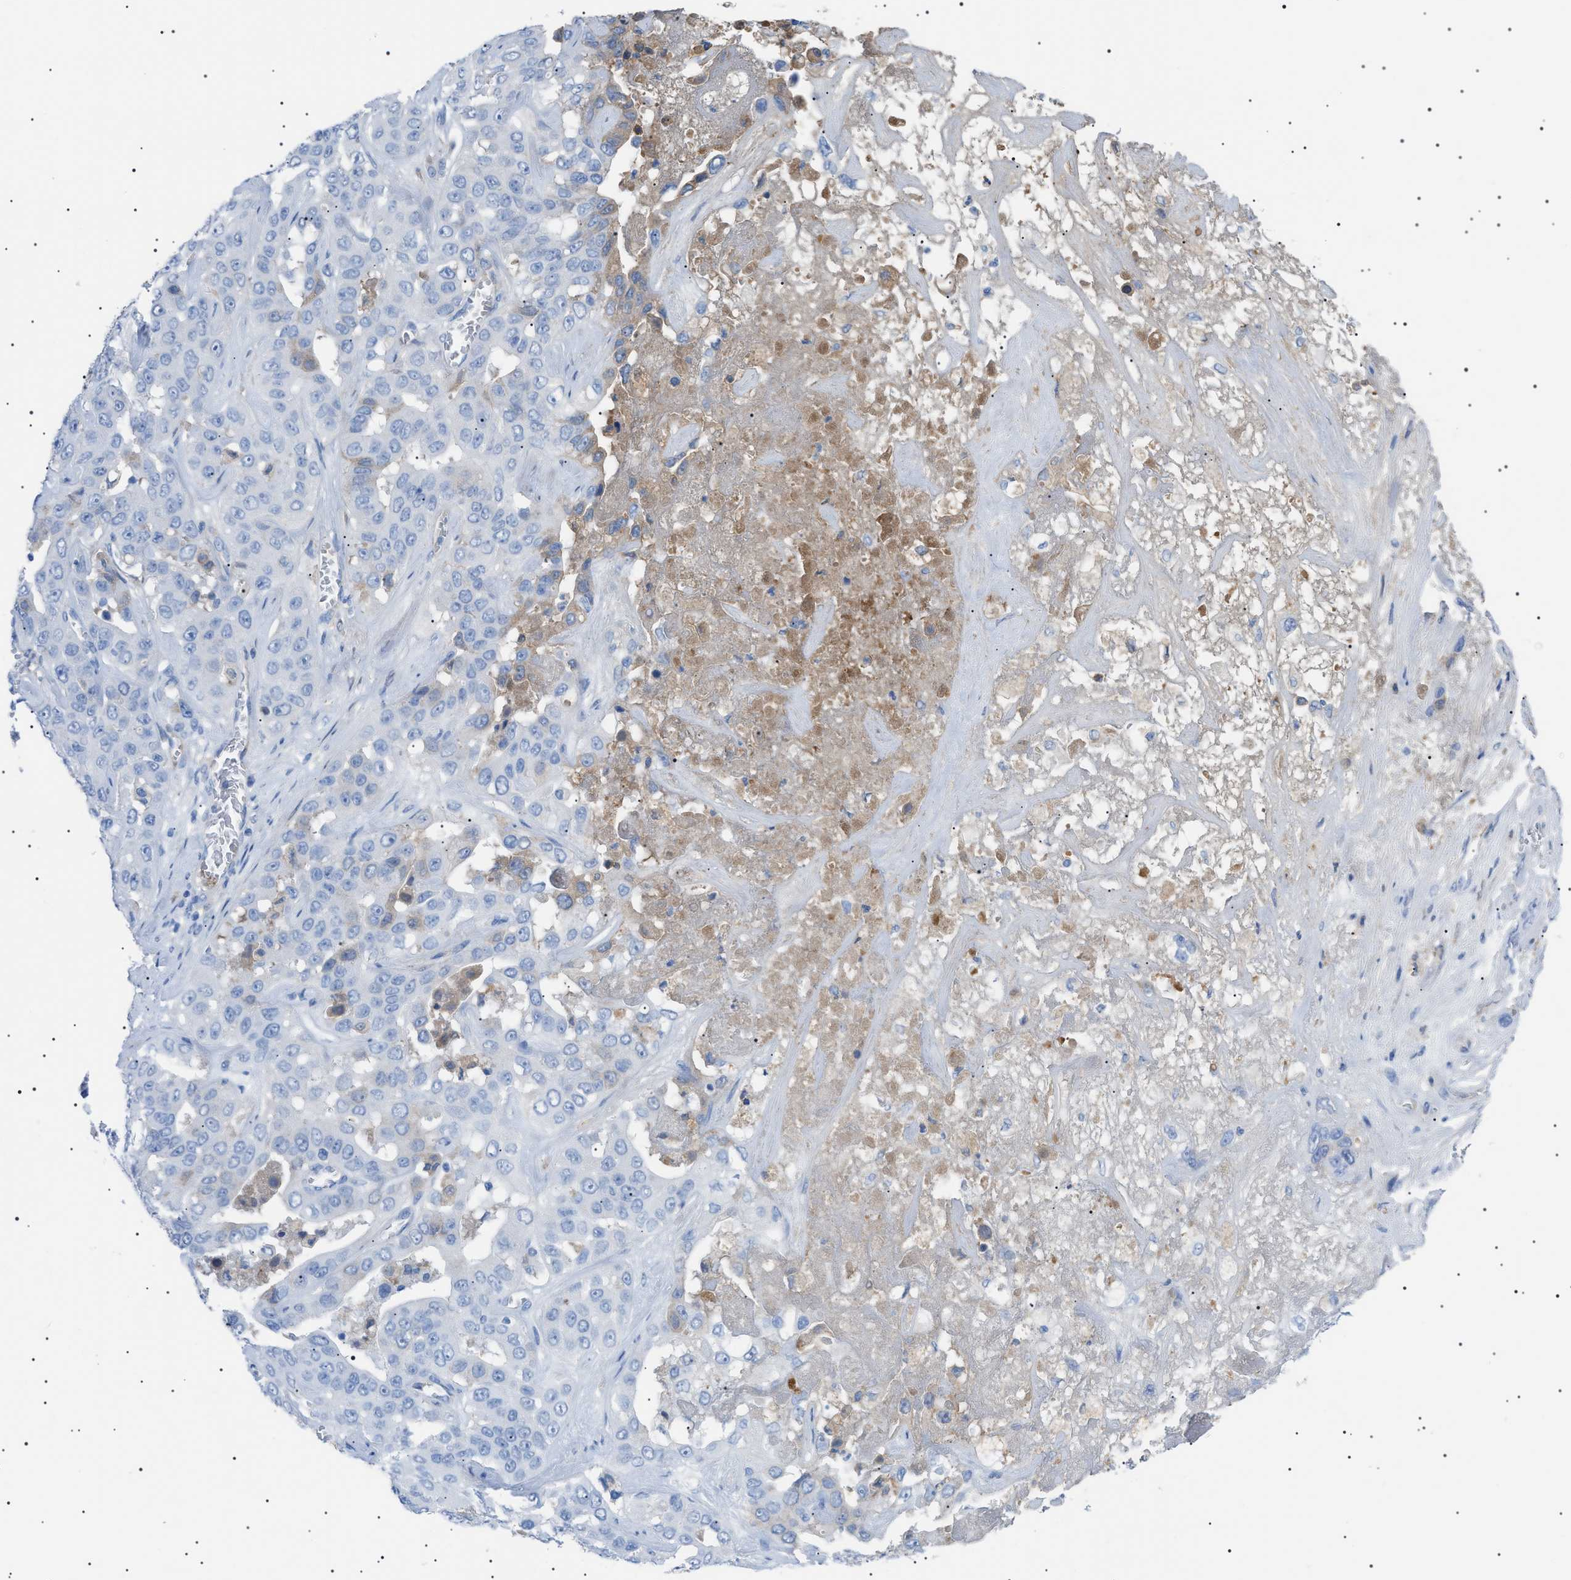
{"staining": {"intensity": "weak", "quantity": "25%-75%", "location": "cytoplasmic/membranous"}, "tissue": "liver cancer", "cell_type": "Tumor cells", "image_type": "cancer", "snomed": [{"axis": "morphology", "description": "Cholangiocarcinoma"}, {"axis": "topography", "description": "Liver"}], "caption": "This histopathology image displays immunohistochemistry (IHC) staining of liver cancer (cholangiocarcinoma), with low weak cytoplasmic/membranous expression in about 25%-75% of tumor cells.", "gene": "LPA", "patient": {"sex": "female", "age": 52}}